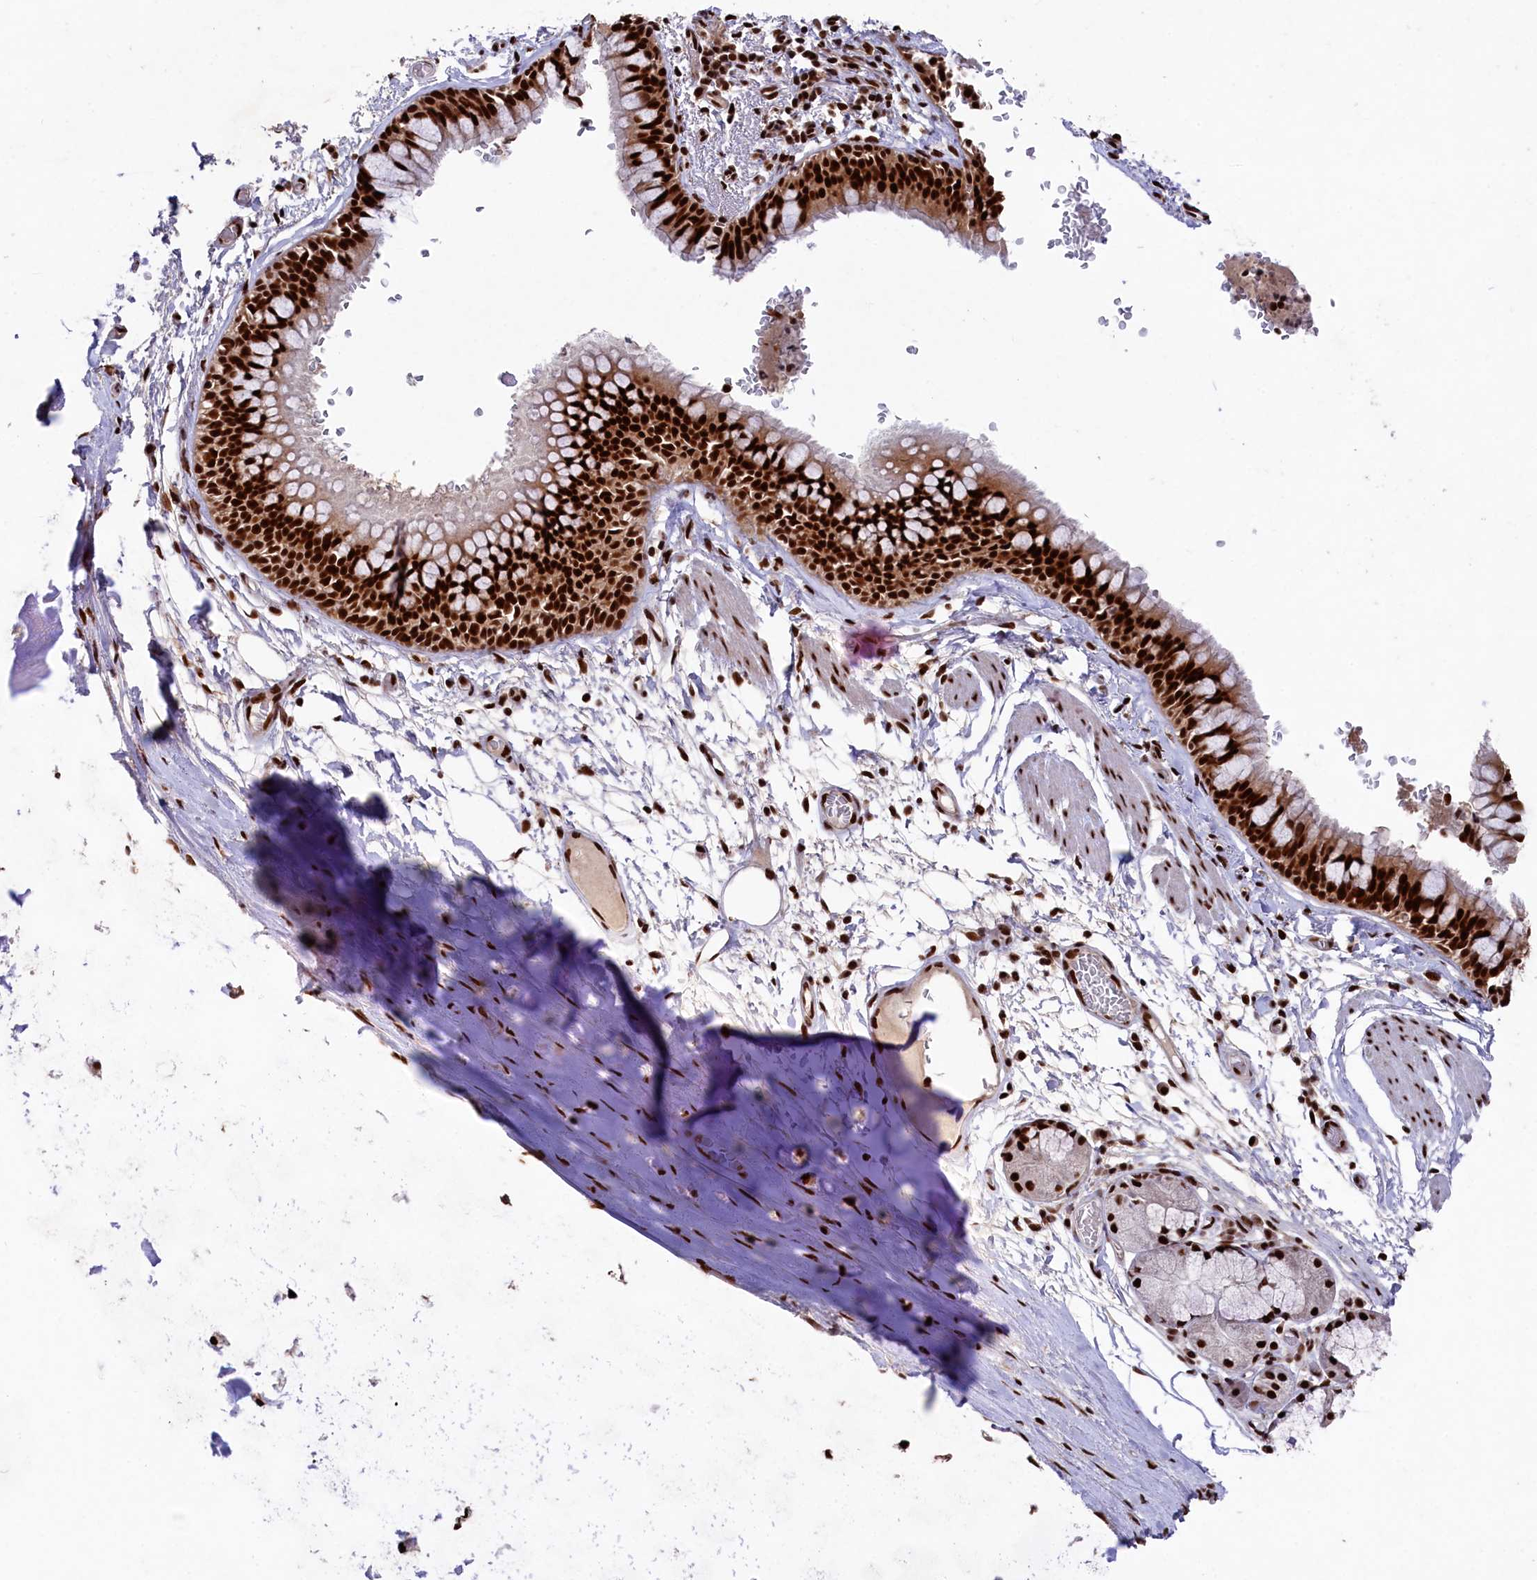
{"staining": {"intensity": "strong", "quantity": ">75%", "location": "cytoplasmic/membranous,nuclear"}, "tissue": "bronchus", "cell_type": "Respiratory epithelial cells", "image_type": "normal", "snomed": [{"axis": "morphology", "description": "Normal tissue, NOS"}, {"axis": "topography", "description": "Cartilage tissue"}, {"axis": "topography", "description": "Bronchus"}], "caption": "DAB (3,3'-diaminobenzidine) immunohistochemical staining of benign bronchus shows strong cytoplasmic/membranous,nuclear protein expression in approximately >75% of respiratory epithelial cells.", "gene": "PRPF31", "patient": {"sex": "female", "age": 36}}